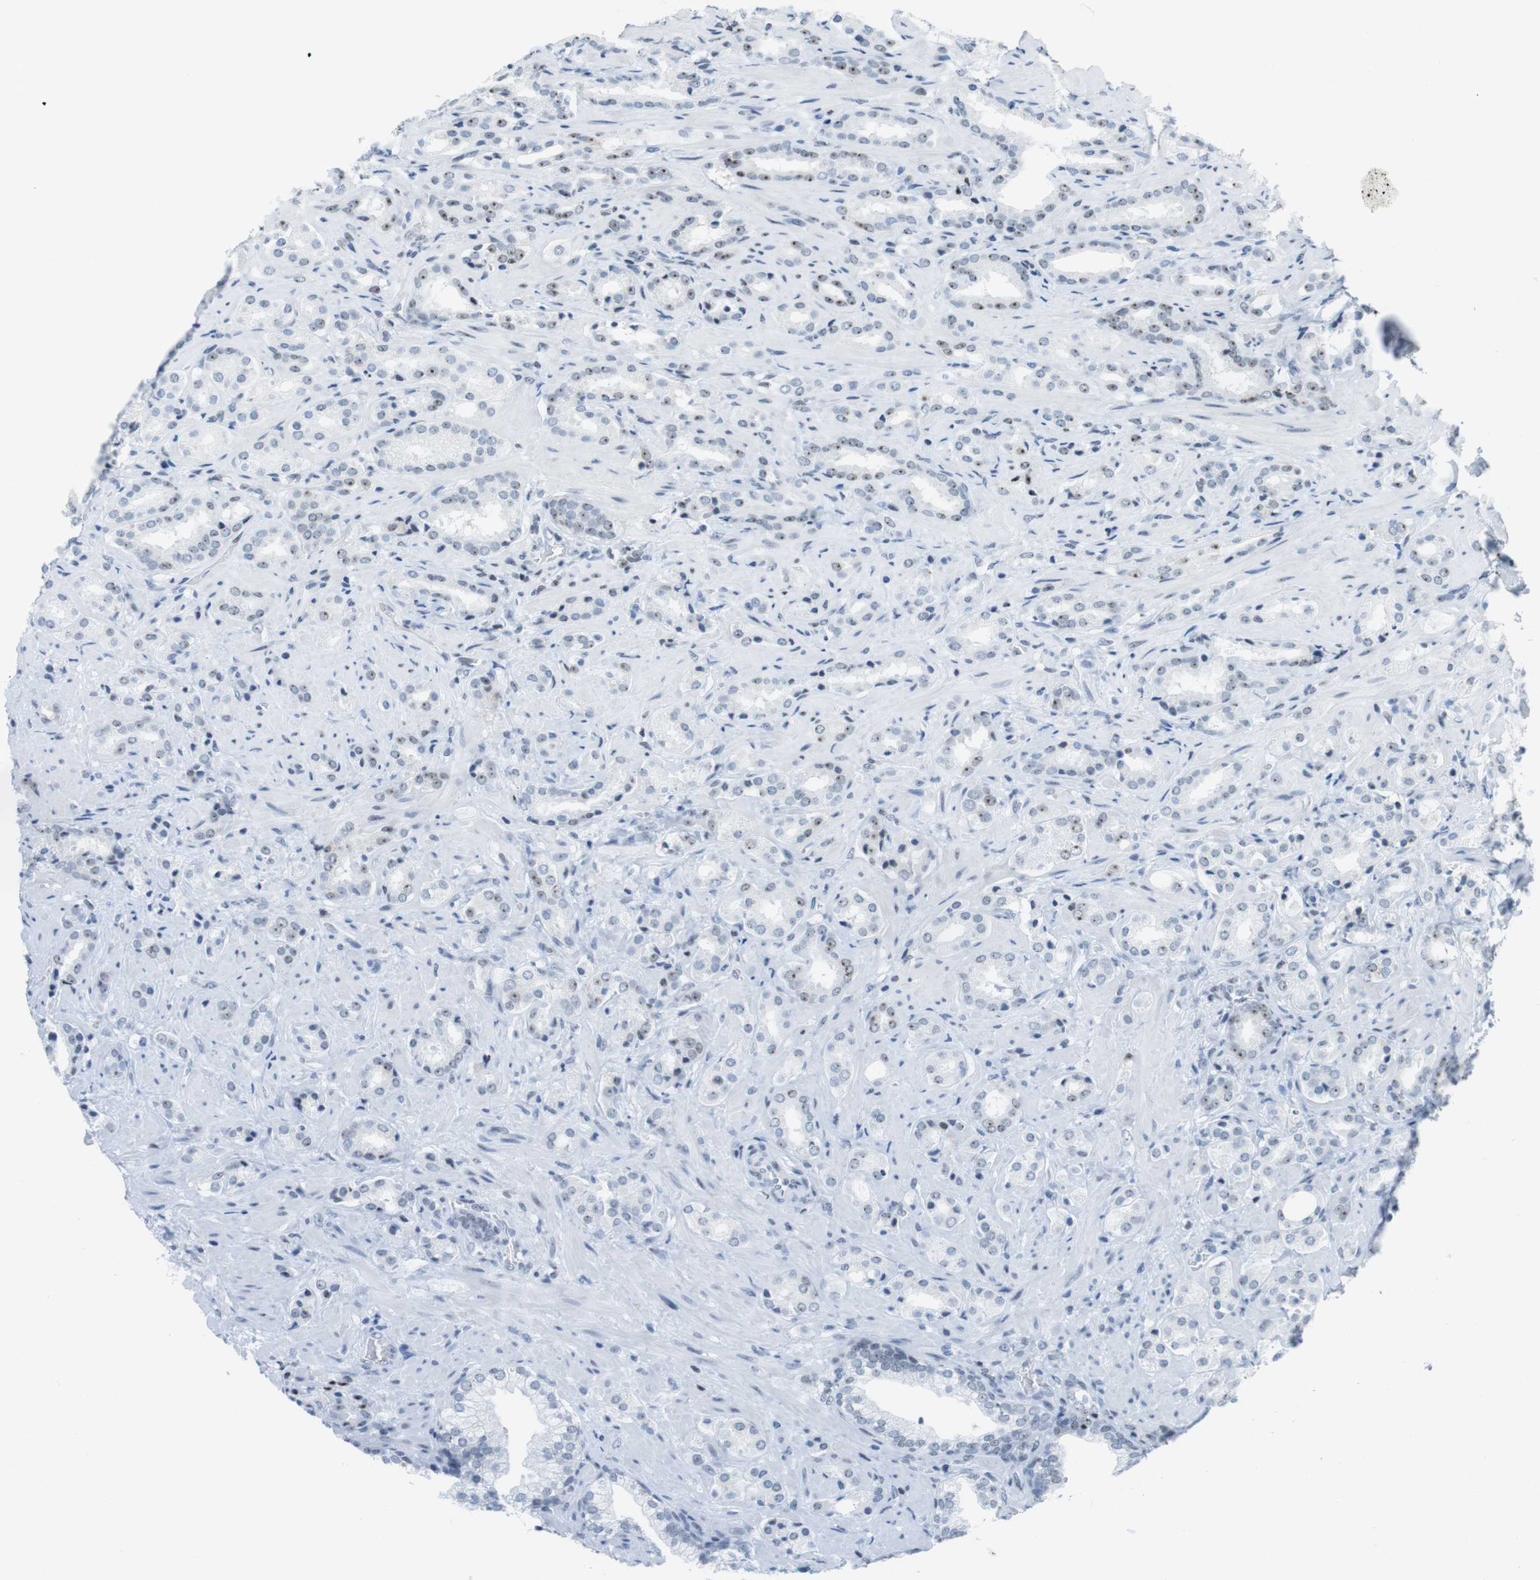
{"staining": {"intensity": "weak", "quantity": ">75%", "location": "nuclear"}, "tissue": "prostate cancer", "cell_type": "Tumor cells", "image_type": "cancer", "snomed": [{"axis": "morphology", "description": "Adenocarcinoma, High grade"}, {"axis": "topography", "description": "Prostate"}], "caption": "Protein analysis of prostate high-grade adenocarcinoma tissue displays weak nuclear staining in about >75% of tumor cells.", "gene": "NIFK", "patient": {"sex": "male", "age": 64}}